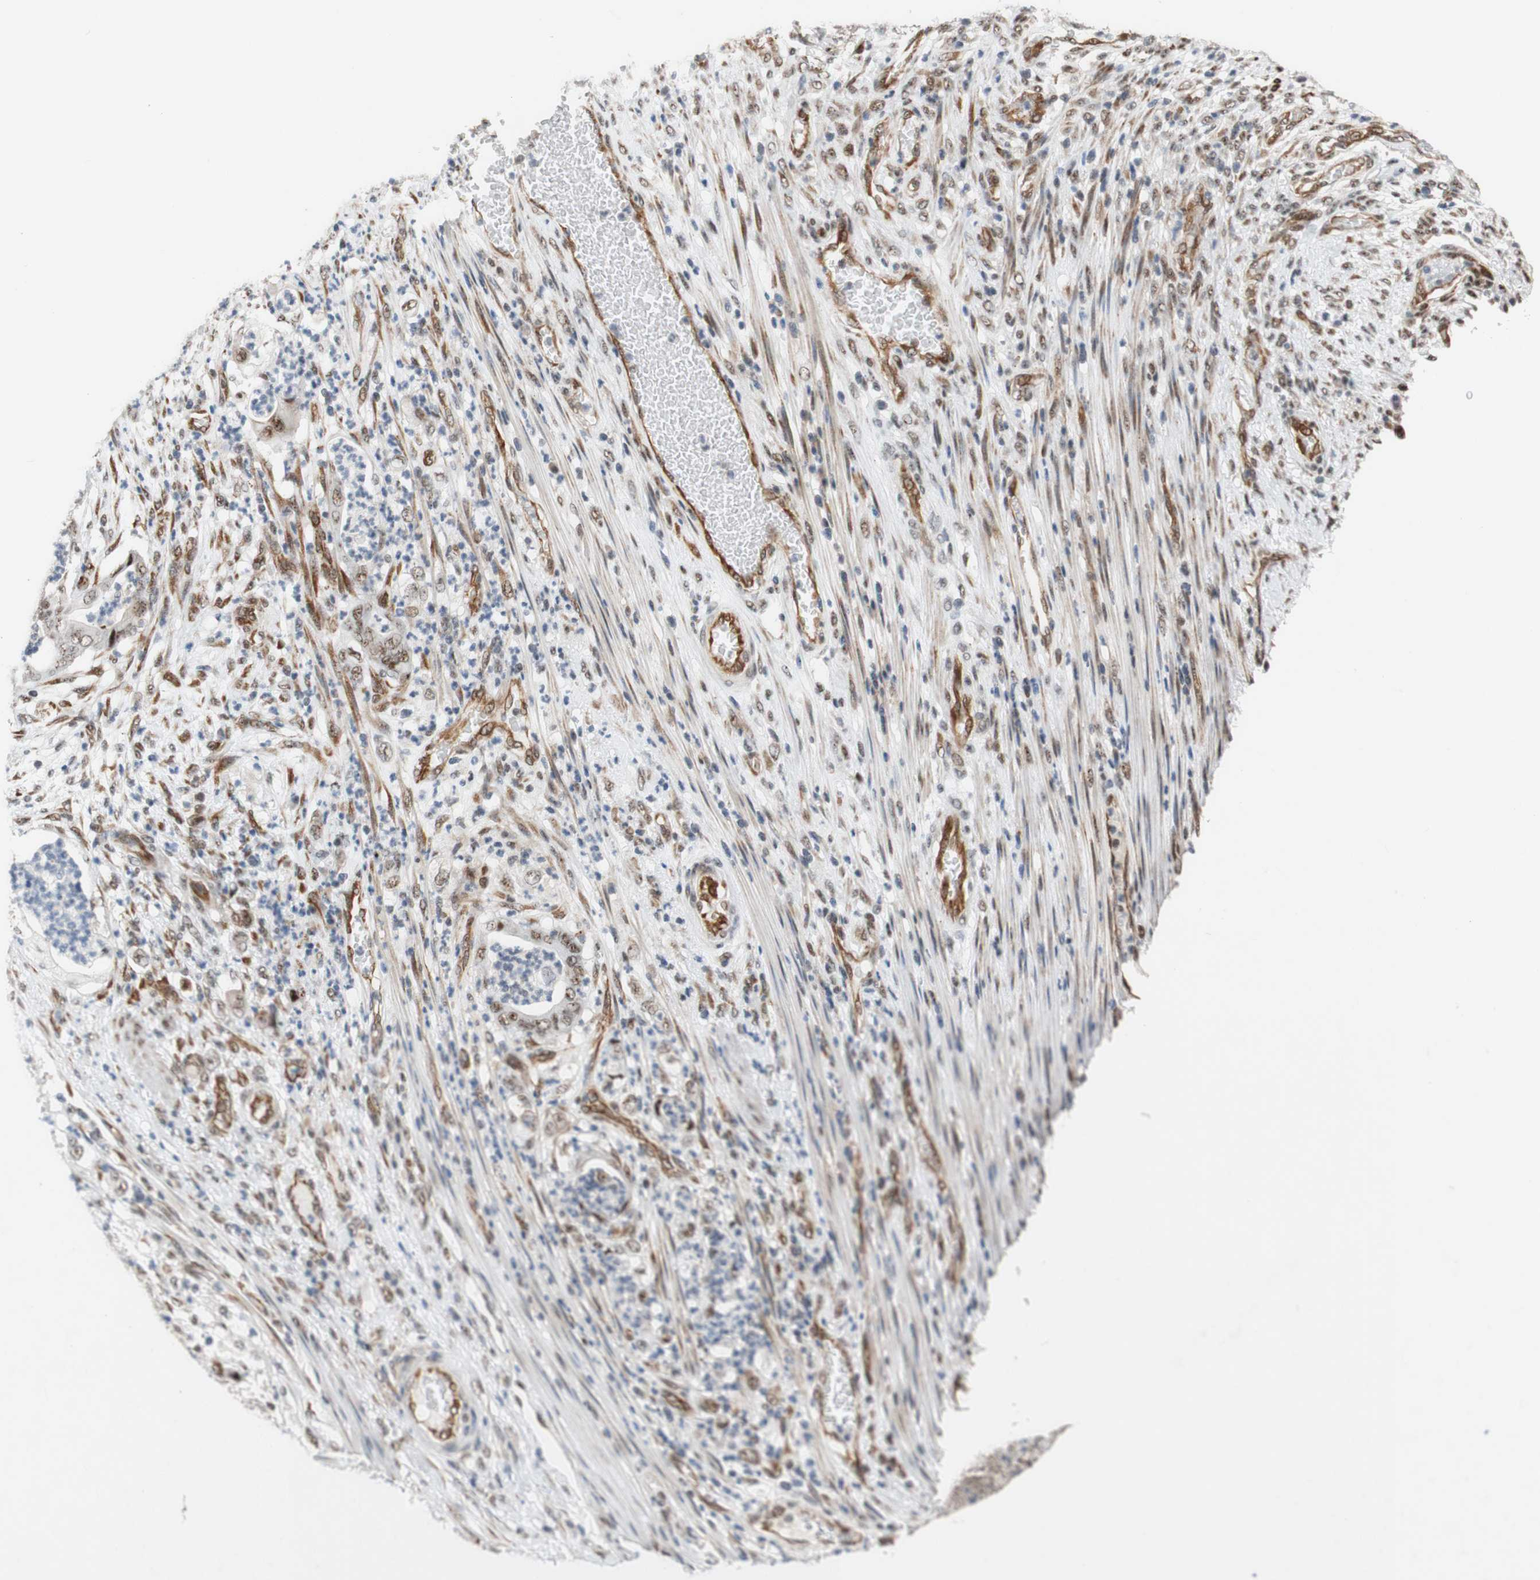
{"staining": {"intensity": "moderate", "quantity": ">75%", "location": "nuclear"}, "tissue": "stomach cancer", "cell_type": "Tumor cells", "image_type": "cancer", "snomed": [{"axis": "morphology", "description": "Adenocarcinoma, NOS"}, {"axis": "topography", "description": "Stomach"}], "caption": "Protein analysis of stomach cancer tissue exhibits moderate nuclear expression in approximately >75% of tumor cells.", "gene": "SAP18", "patient": {"sex": "female", "age": 73}}